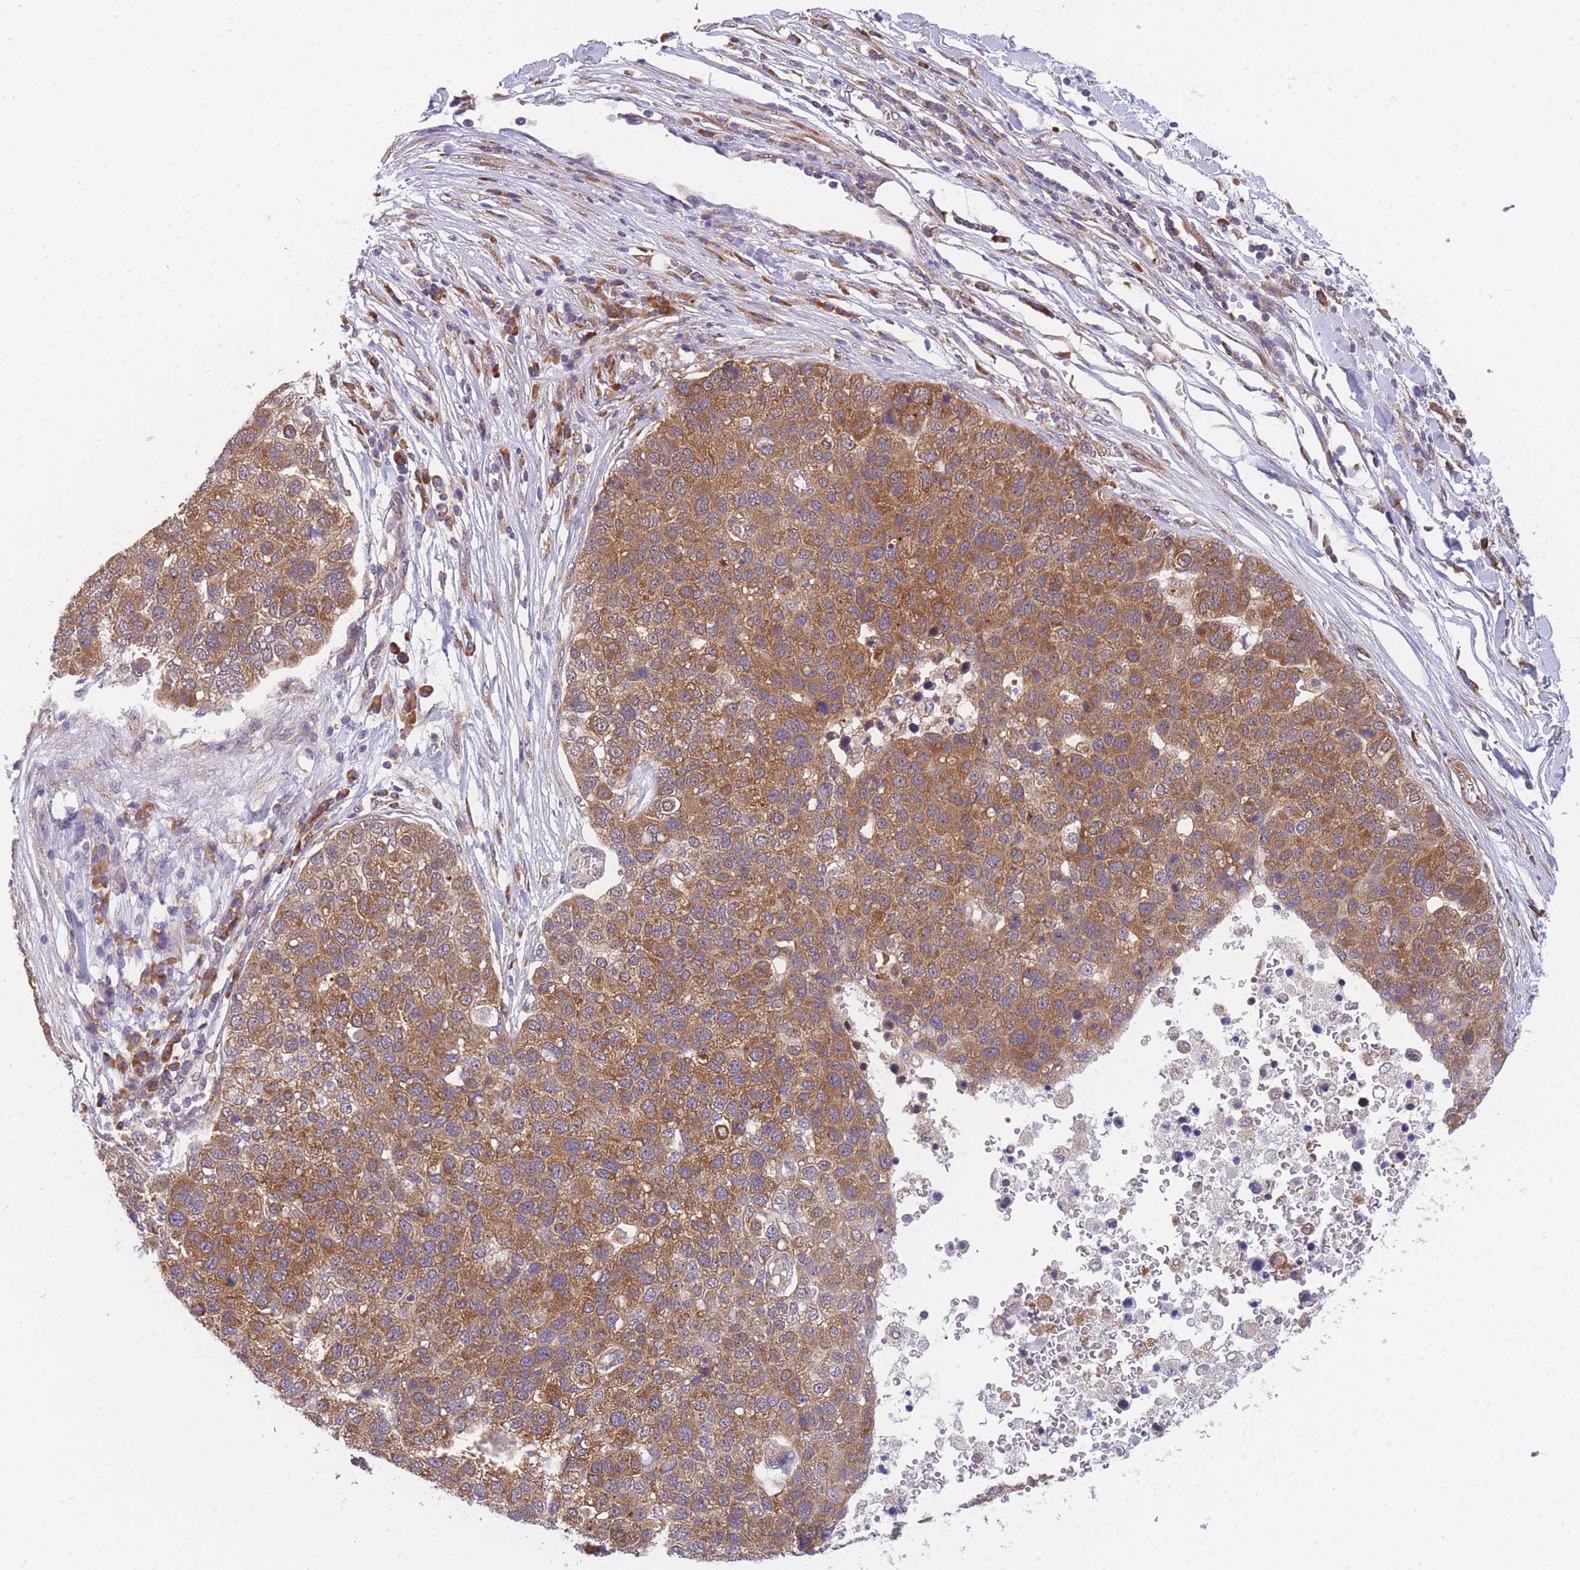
{"staining": {"intensity": "moderate", "quantity": ">75%", "location": "cytoplasmic/membranous"}, "tissue": "pancreatic cancer", "cell_type": "Tumor cells", "image_type": "cancer", "snomed": [{"axis": "morphology", "description": "Adenocarcinoma, NOS"}, {"axis": "topography", "description": "Pancreas"}], "caption": "This image exhibits immunohistochemistry staining of pancreatic cancer (adenocarcinoma), with medium moderate cytoplasmic/membranous positivity in approximately >75% of tumor cells.", "gene": "MRPL23", "patient": {"sex": "female", "age": 61}}